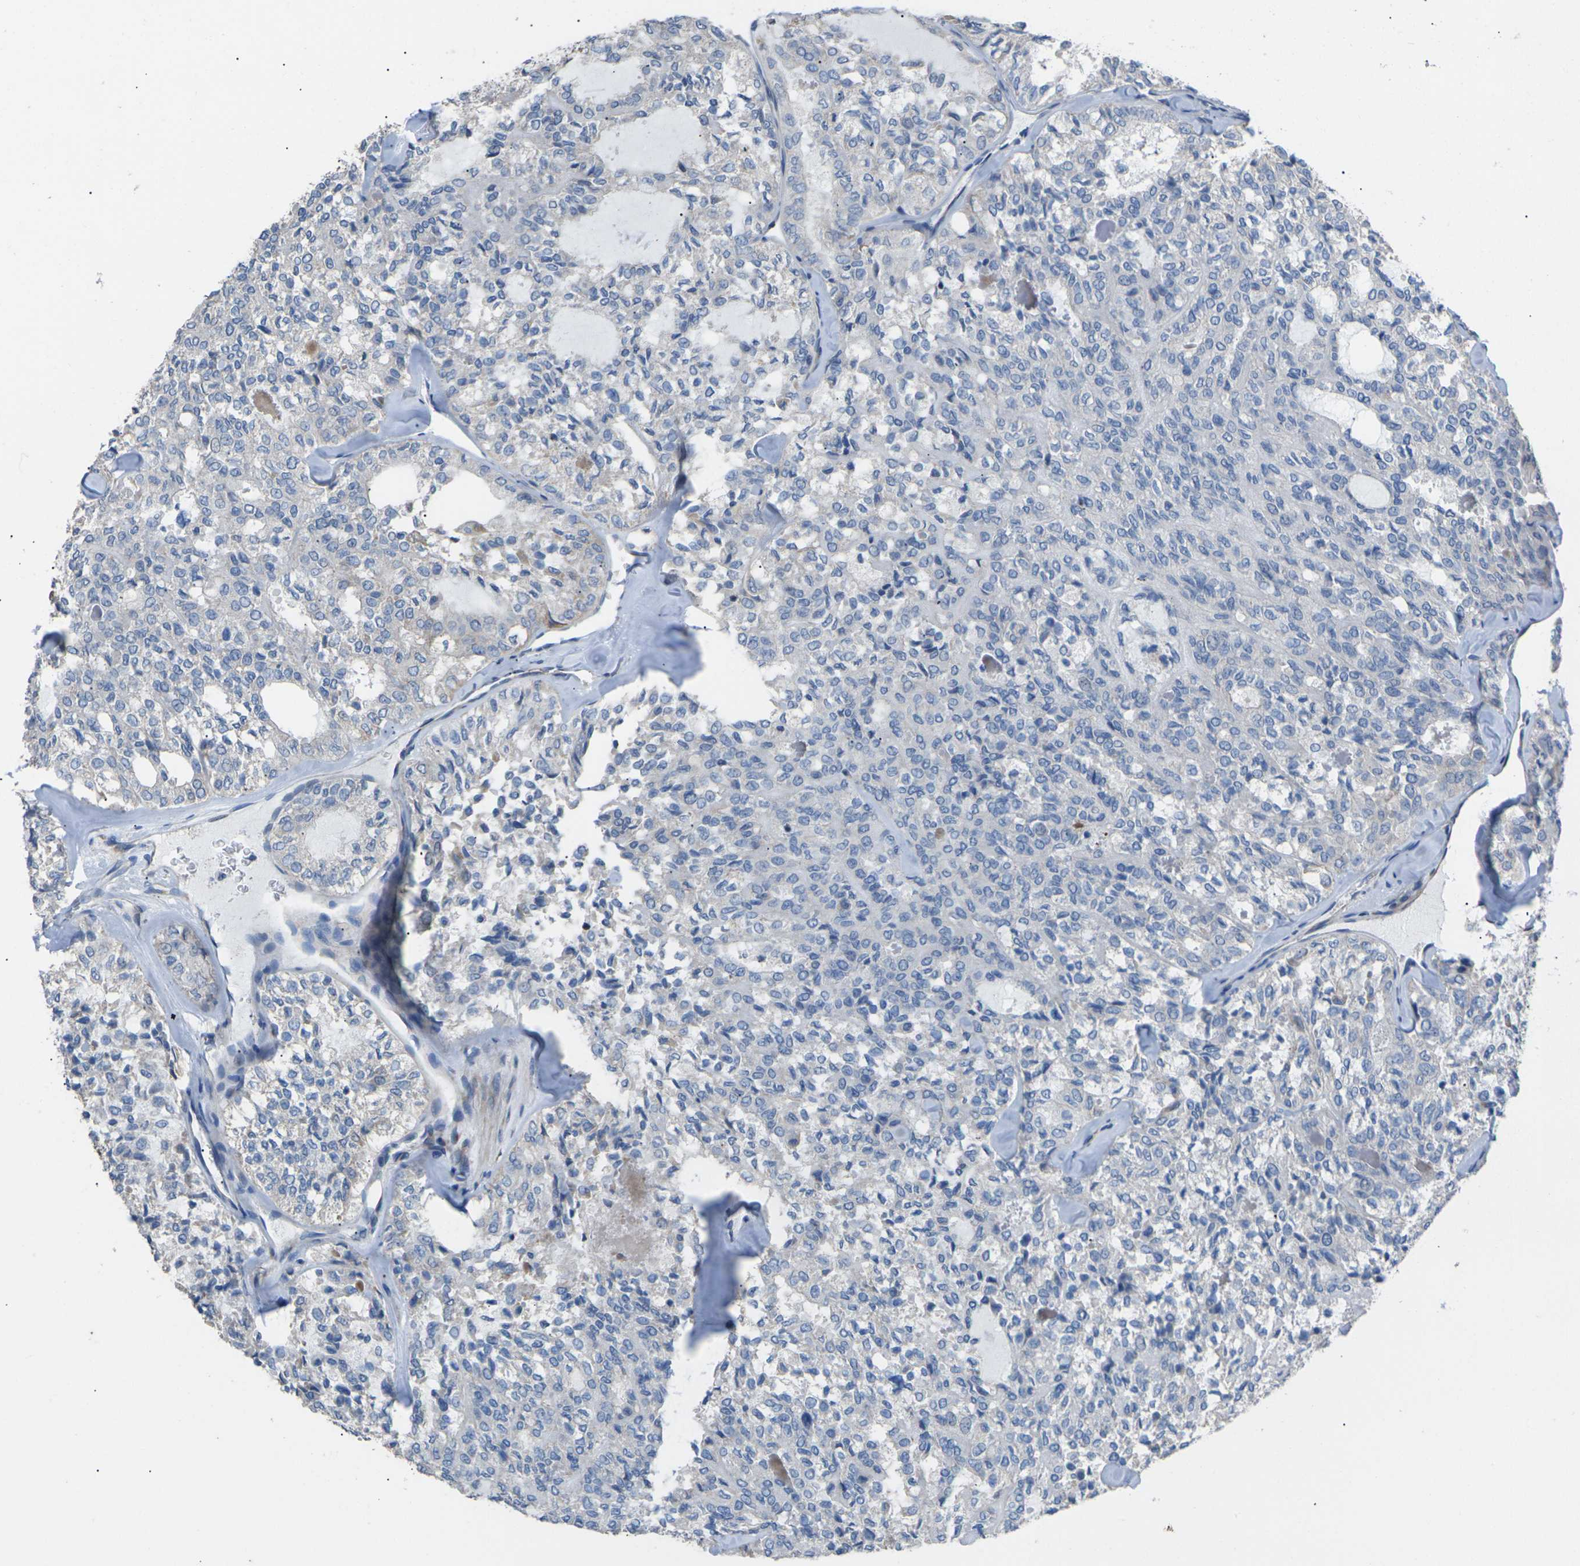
{"staining": {"intensity": "negative", "quantity": "none", "location": "none"}, "tissue": "thyroid cancer", "cell_type": "Tumor cells", "image_type": "cancer", "snomed": [{"axis": "morphology", "description": "Follicular adenoma carcinoma, NOS"}, {"axis": "topography", "description": "Thyroid gland"}], "caption": "Image shows no significant protein staining in tumor cells of thyroid cancer.", "gene": "KLHDC8B", "patient": {"sex": "male", "age": 75}}